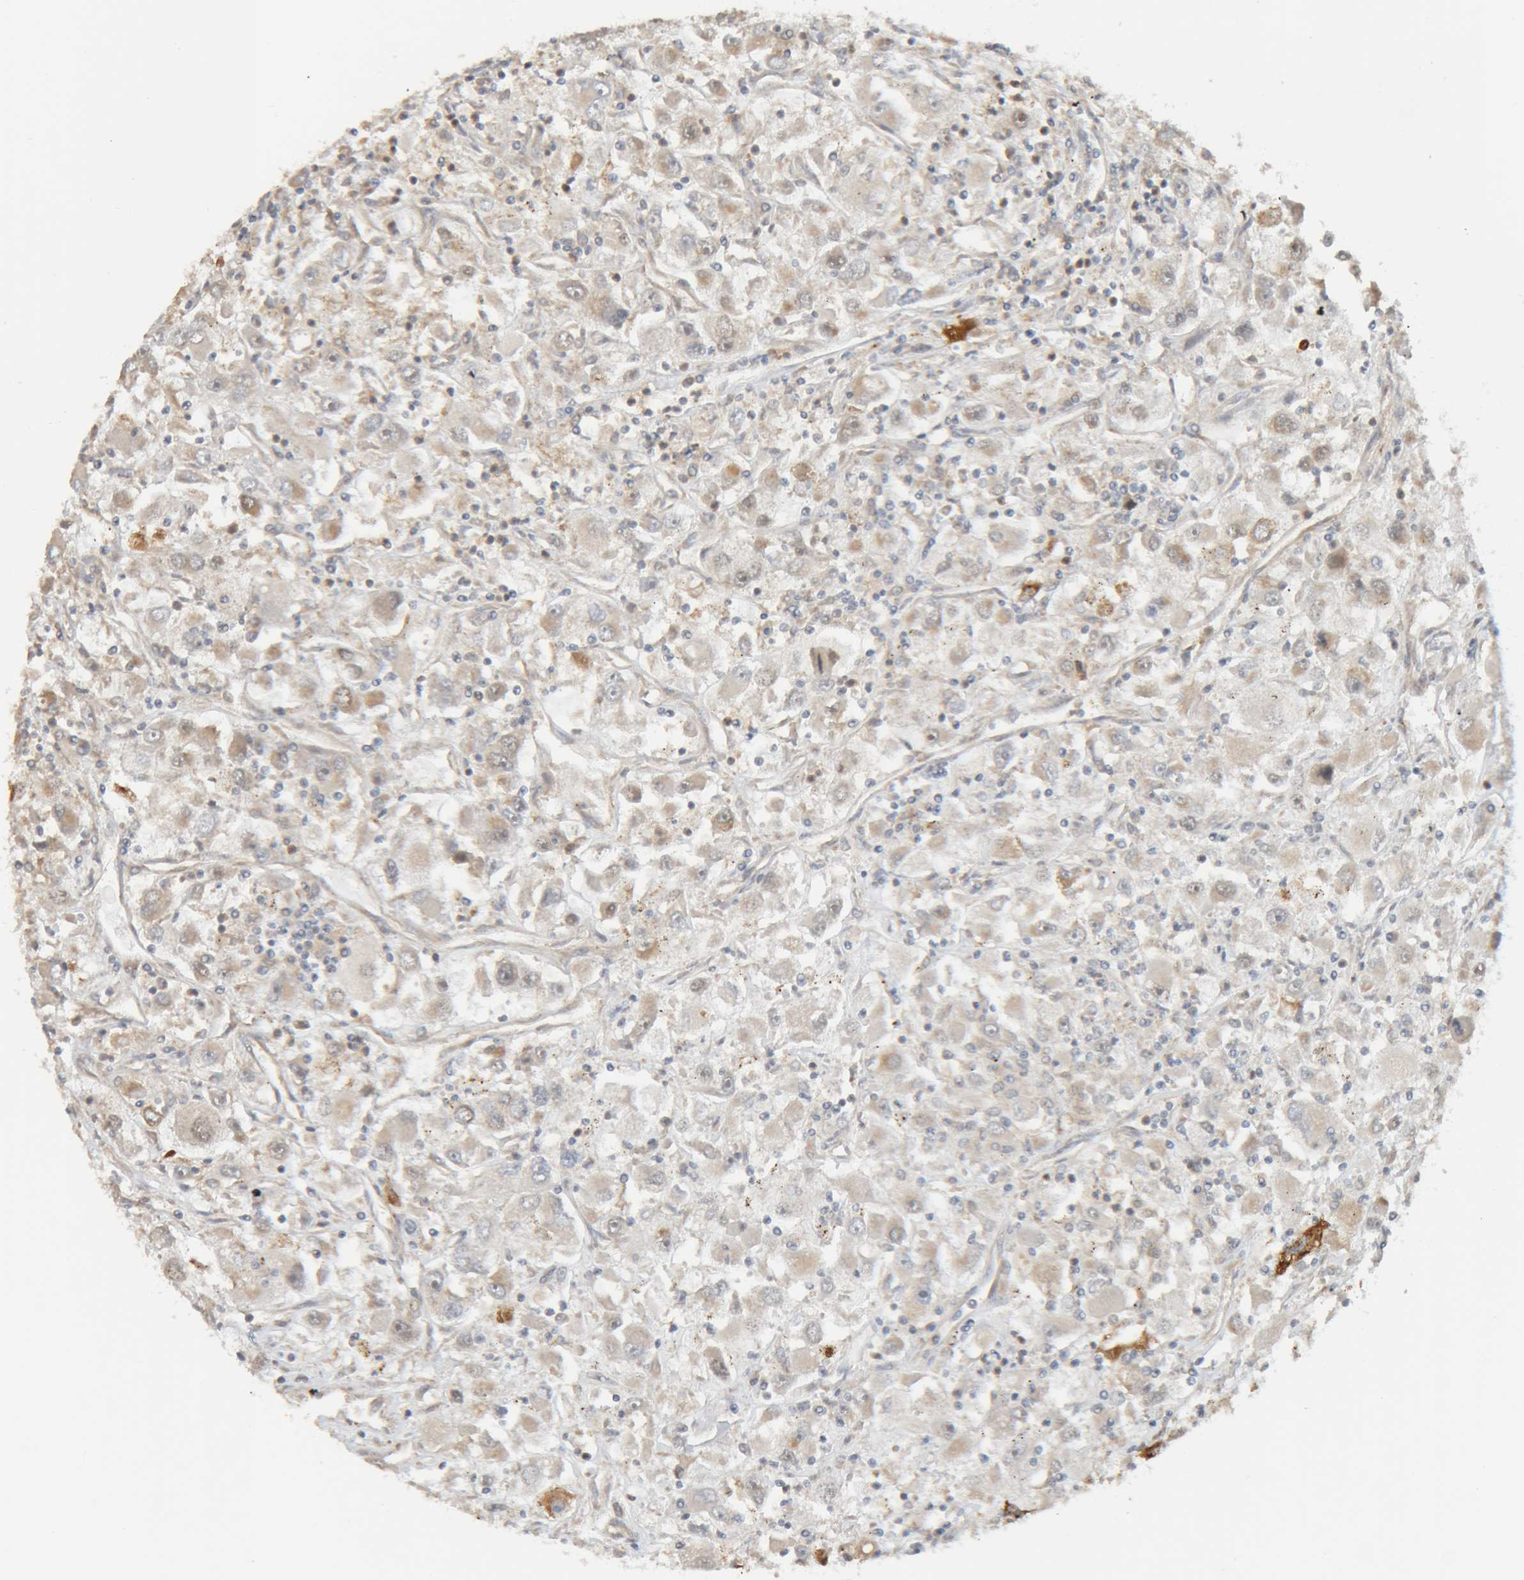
{"staining": {"intensity": "weak", "quantity": "<25%", "location": "cytoplasmic/membranous"}, "tissue": "renal cancer", "cell_type": "Tumor cells", "image_type": "cancer", "snomed": [{"axis": "morphology", "description": "Adenocarcinoma, NOS"}, {"axis": "topography", "description": "Kidney"}], "caption": "A high-resolution micrograph shows immunohistochemistry (IHC) staining of renal cancer (adenocarcinoma), which exhibits no significant staining in tumor cells.", "gene": "GINS4", "patient": {"sex": "female", "age": 52}}